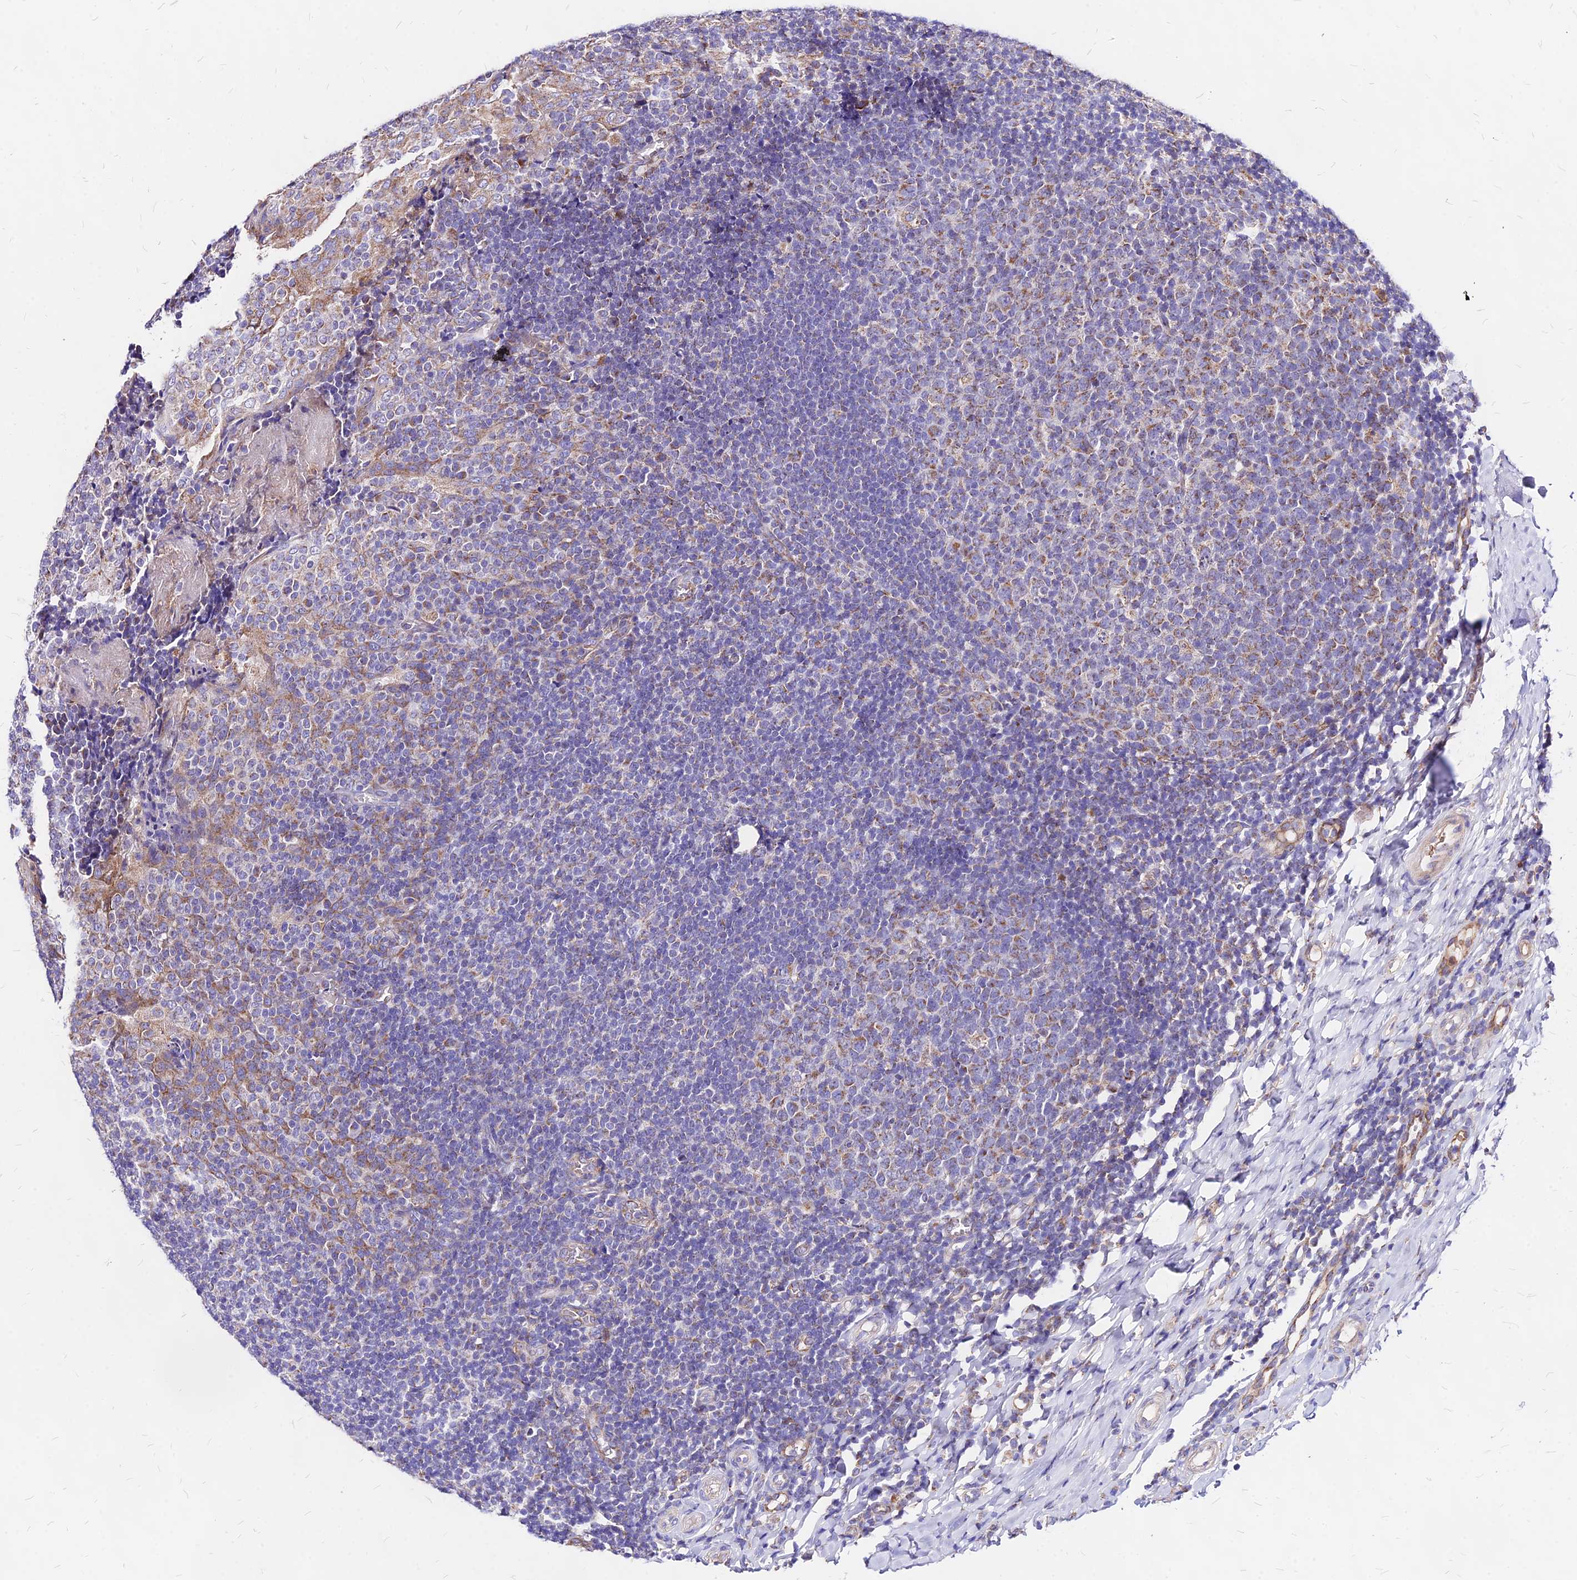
{"staining": {"intensity": "moderate", "quantity": "<25%", "location": "cytoplasmic/membranous"}, "tissue": "tonsil", "cell_type": "Germinal center cells", "image_type": "normal", "snomed": [{"axis": "morphology", "description": "Normal tissue, NOS"}, {"axis": "topography", "description": "Tonsil"}], "caption": "Immunohistochemistry (IHC) (DAB) staining of unremarkable tonsil demonstrates moderate cytoplasmic/membranous protein expression in approximately <25% of germinal center cells.", "gene": "MRPL3", "patient": {"sex": "female", "age": 19}}